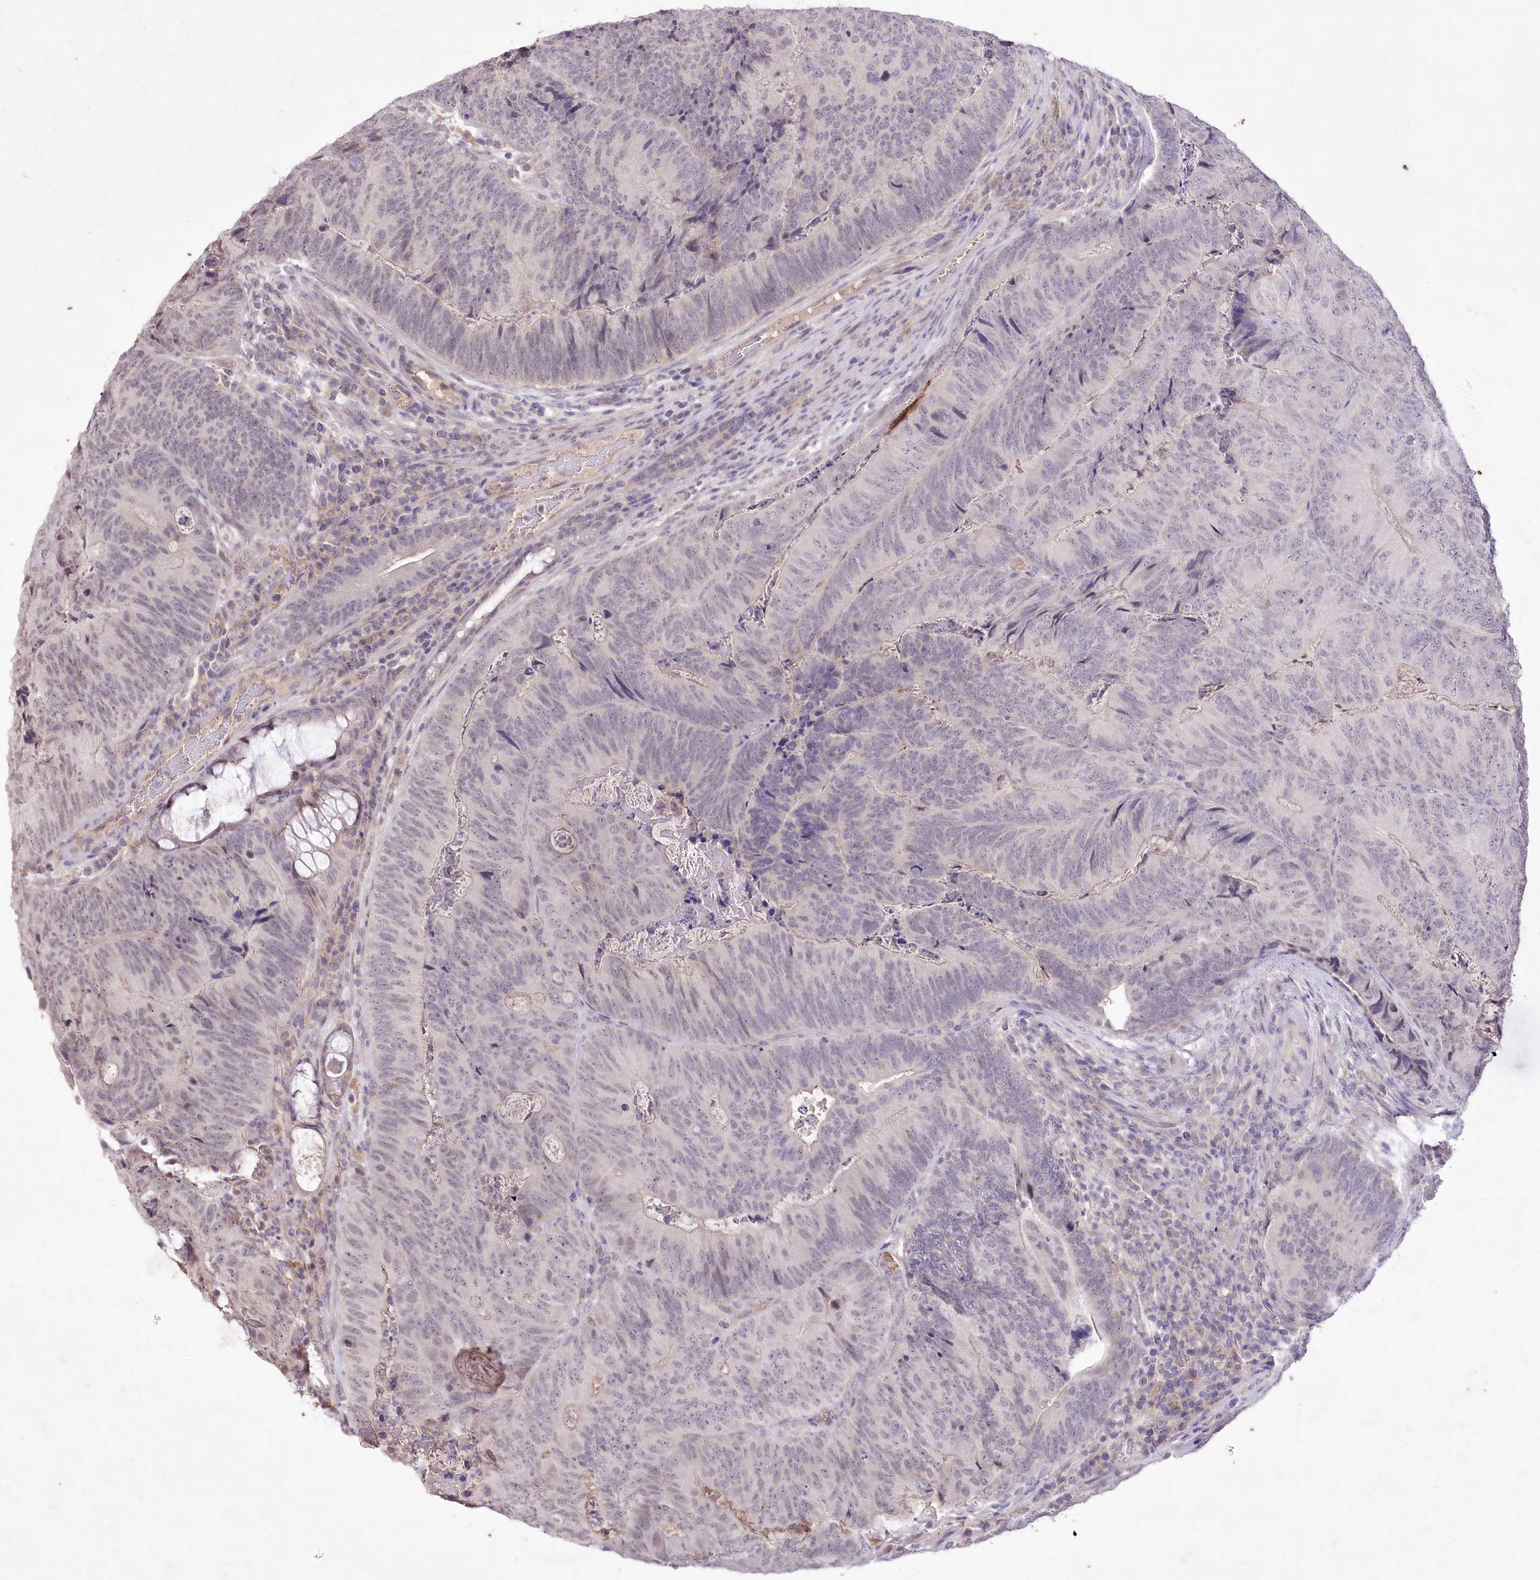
{"staining": {"intensity": "negative", "quantity": "none", "location": "none"}, "tissue": "colorectal cancer", "cell_type": "Tumor cells", "image_type": "cancer", "snomed": [{"axis": "morphology", "description": "Adenocarcinoma, NOS"}, {"axis": "topography", "description": "Colon"}], "caption": "An immunohistochemistry photomicrograph of adenocarcinoma (colorectal) is shown. There is no staining in tumor cells of adenocarcinoma (colorectal). (Stains: DAB immunohistochemistry (IHC) with hematoxylin counter stain, Microscopy: brightfield microscopy at high magnification).", "gene": "ENPP1", "patient": {"sex": "female", "age": 67}}